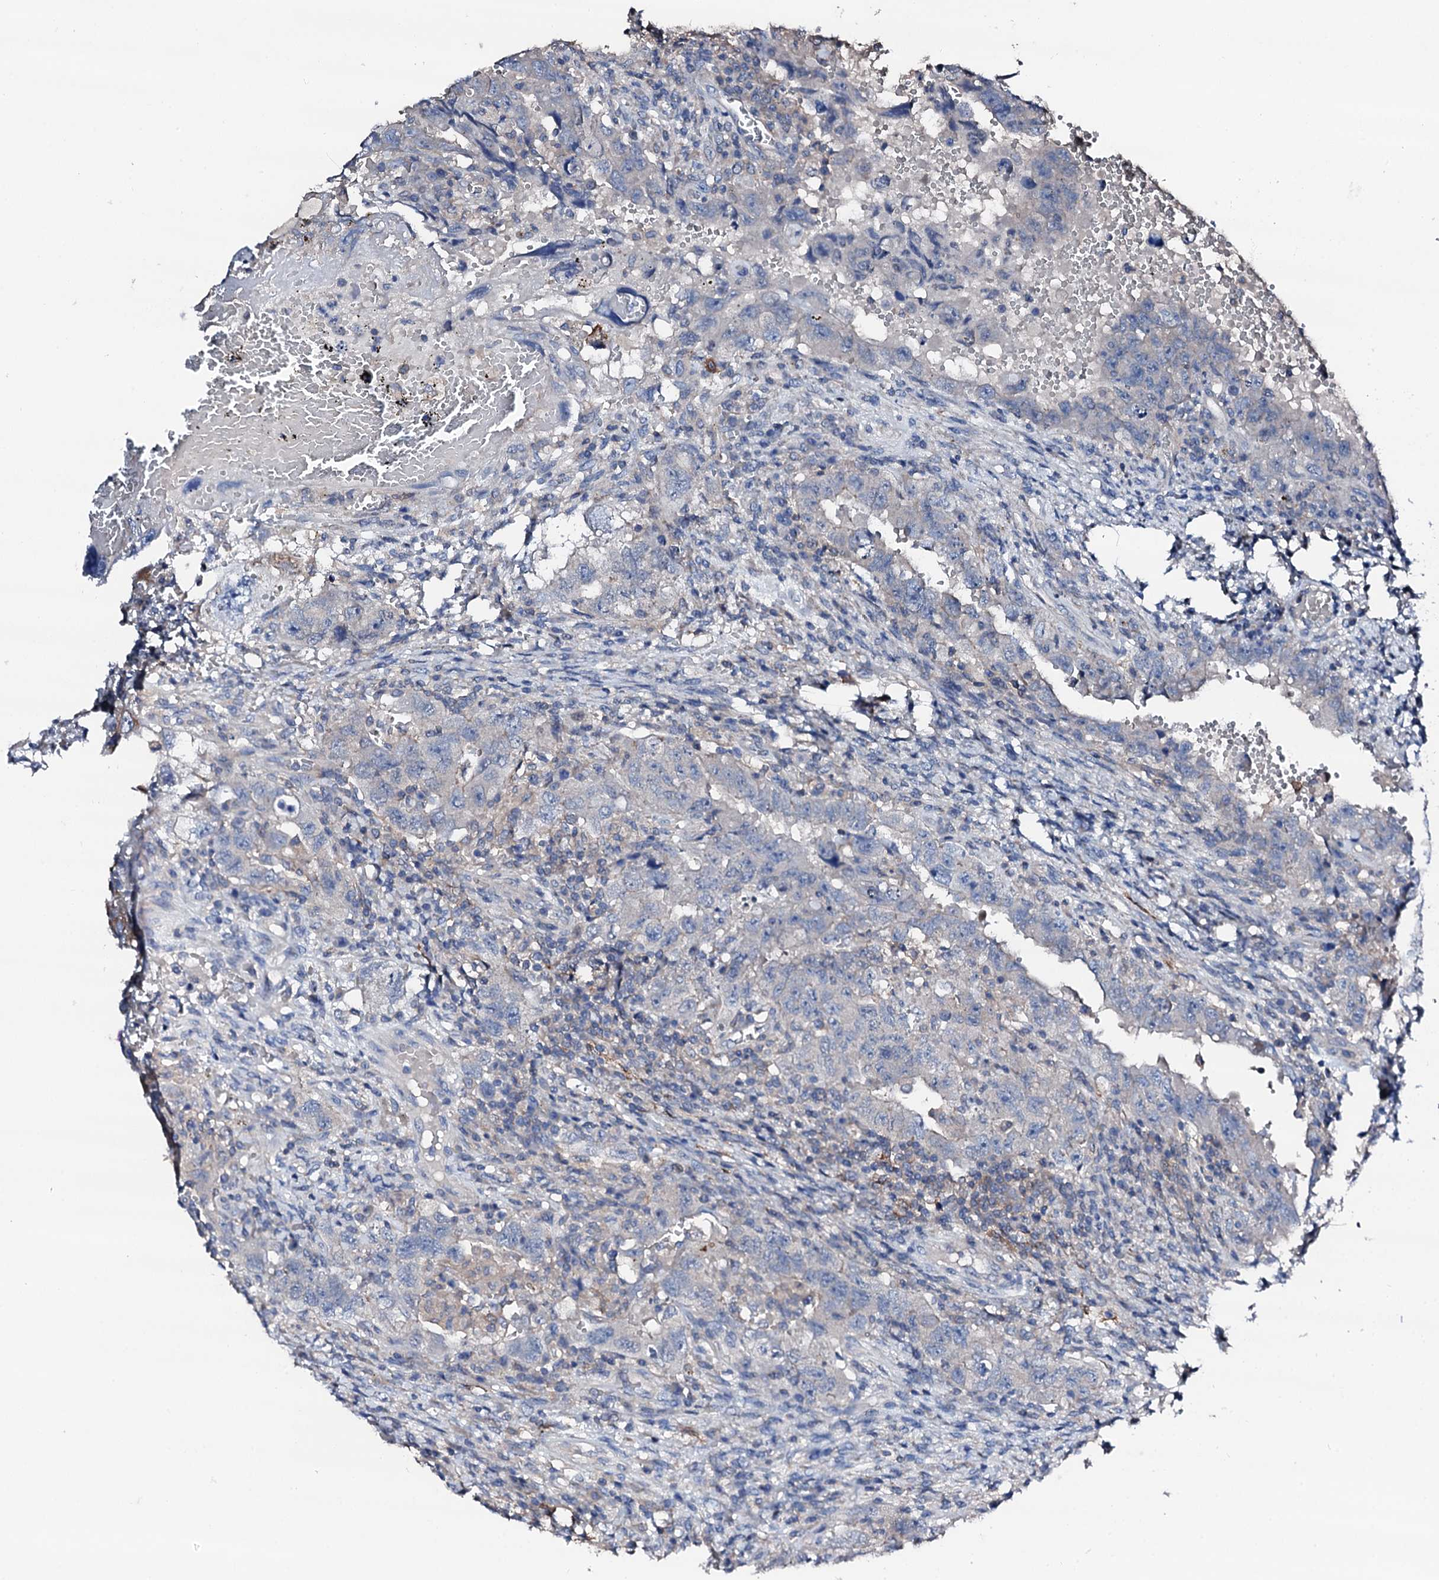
{"staining": {"intensity": "negative", "quantity": "none", "location": "none"}, "tissue": "testis cancer", "cell_type": "Tumor cells", "image_type": "cancer", "snomed": [{"axis": "morphology", "description": "Carcinoma, Embryonal, NOS"}, {"axis": "topography", "description": "Testis"}], "caption": "This is an immunohistochemistry (IHC) histopathology image of embryonal carcinoma (testis). There is no staining in tumor cells.", "gene": "TRAFD1", "patient": {"sex": "male", "age": 26}}